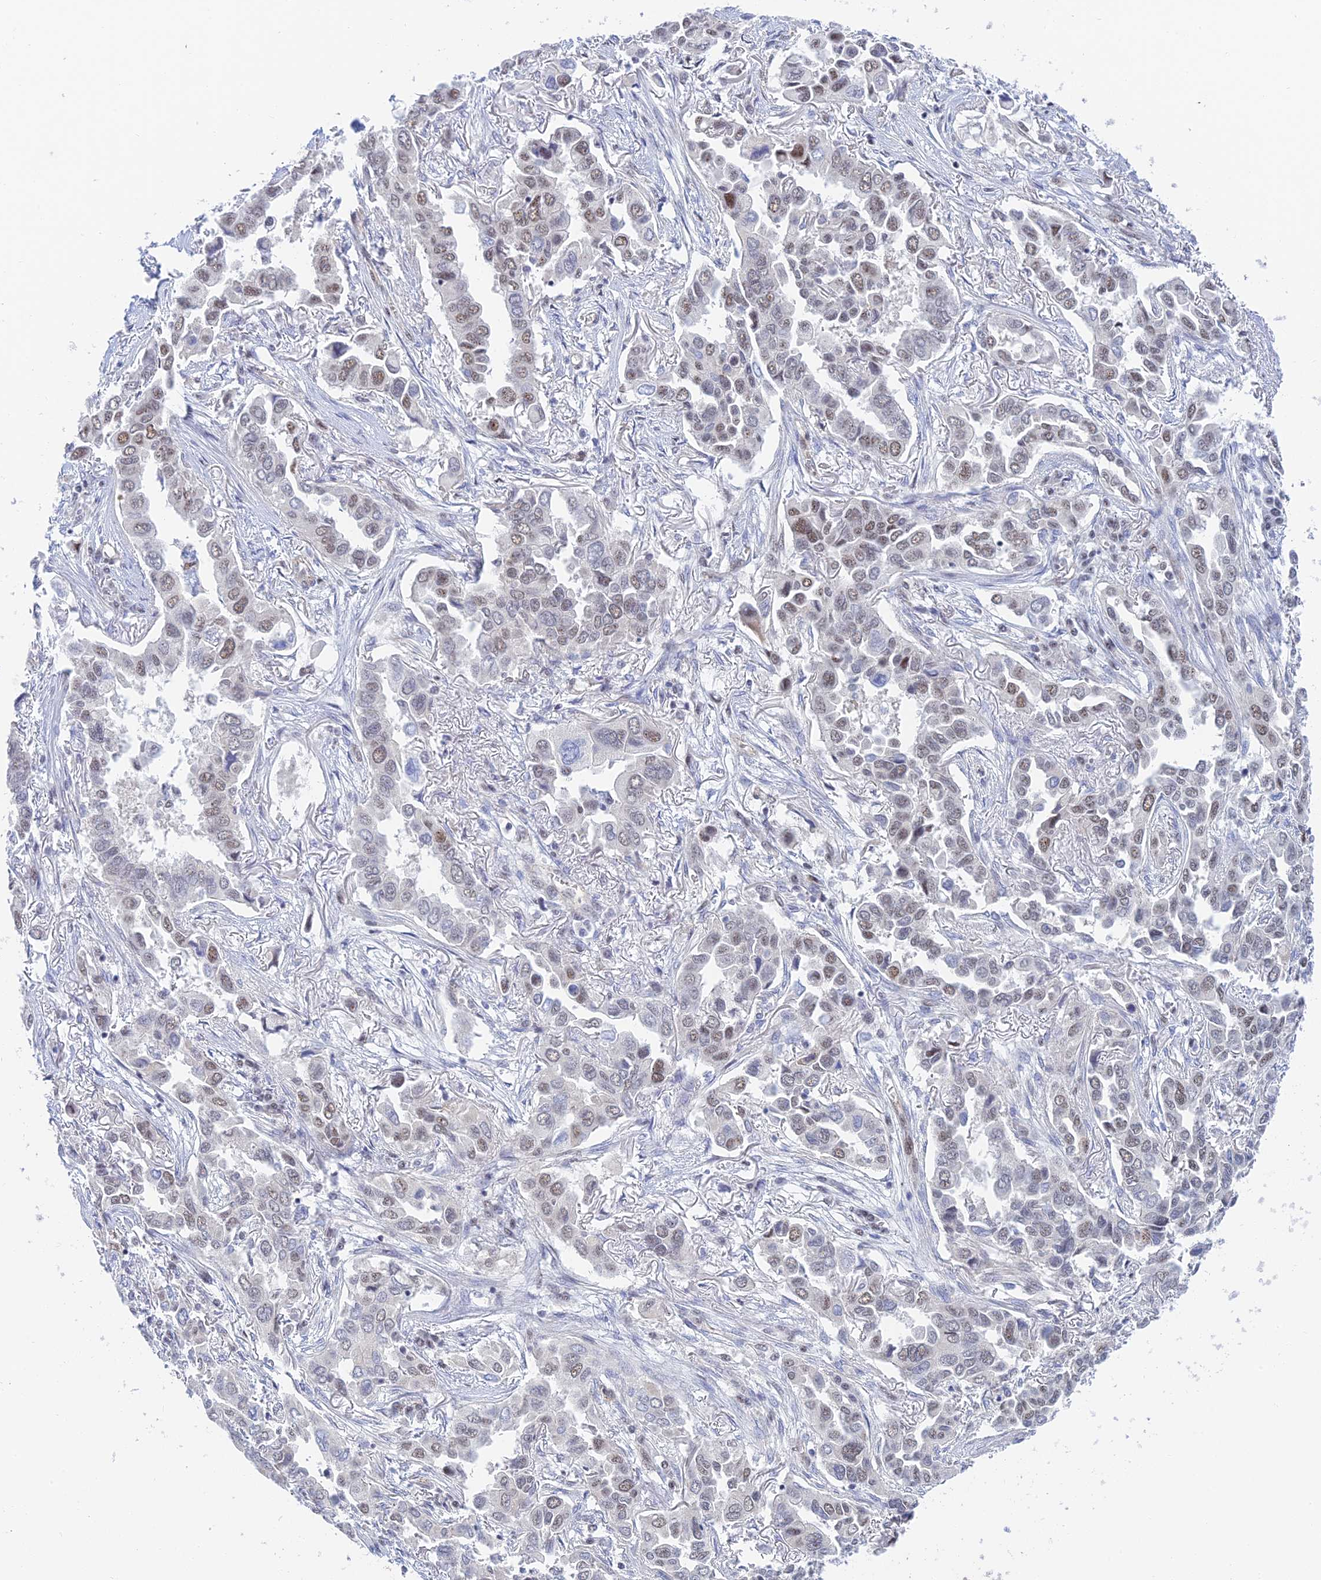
{"staining": {"intensity": "moderate", "quantity": "25%-75%", "location": "nuclear"}, "tissue": "lung cancer", "cell_type": "Tumor cells", "image_type": "cancer", "snomed": [{"axis": "morphology", "description": "Adenocarcinoma, NOS"}, {"axis": "topography", "description": "Lung"}], "caption": "Immunohistochemistry (DAB) staining of human adenocarcinoma (lung) exhibits moderate nuclear protein staining in about 25%-75% of tumor cells.", "gene": "CFAP92", "patient": {"sex": "female", "age": 76}}